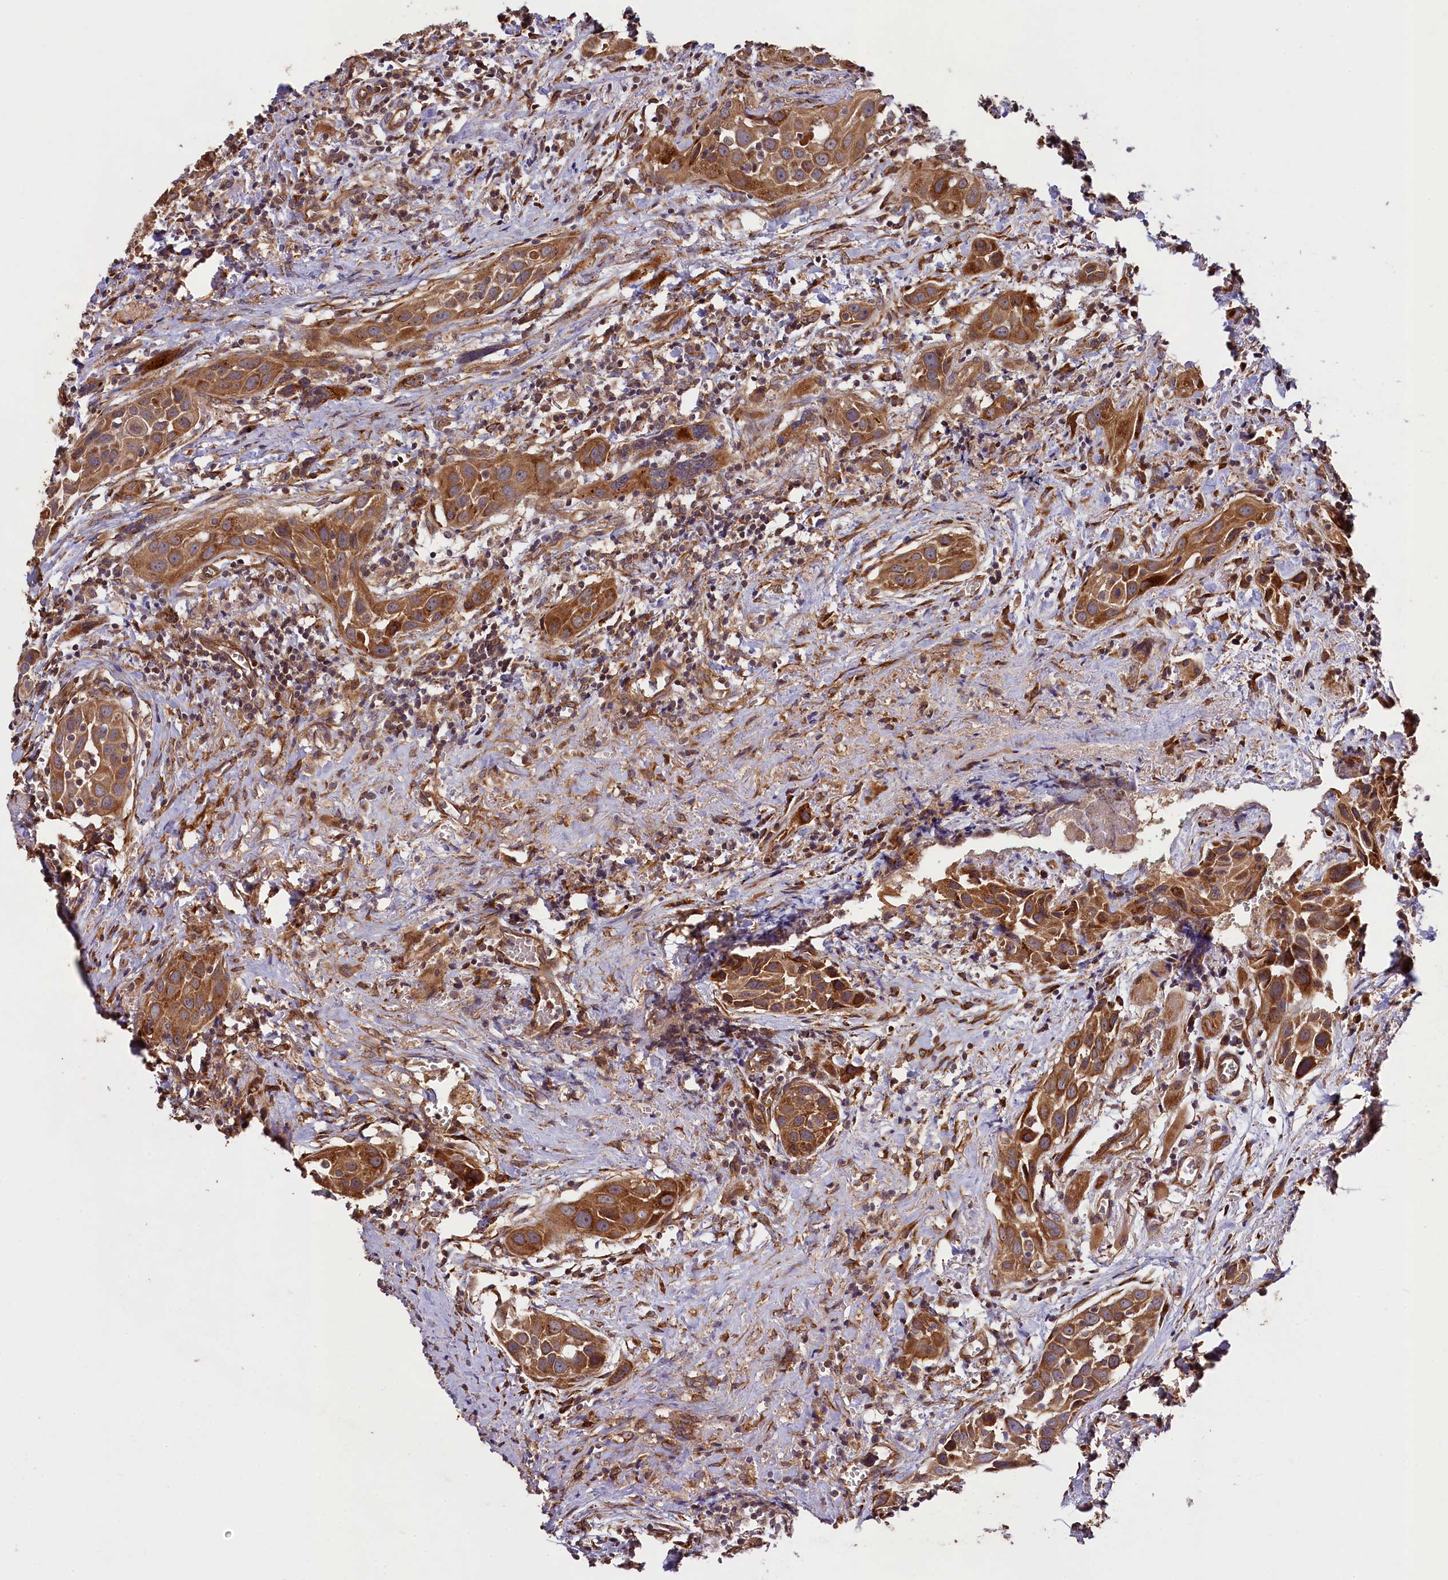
{"staining": {"intensity": "moderate", "quantity": ">75%", "location": "cytoplasmic/membranous"}, "tissue": "head and neck cancer", "cell_type": "Tumor cells", "image_type": "cancer", "snomed": [{"axis": "morphology", "description": "Squamous cell carcinoma, NOS"}, {"axis": "topography", "description": "Oral tissue"}, {"axis": "topography", "description": "Head-Neck"}], "caption": "Immunohistochemistry of human head and neck cancer (squamous cell carcinoma) reveals medium levels of moderate cytoplasmic/membranous expression in about >75% of tumor cells. Using DAB (3,3'-diaminobenzidine) (brown) and hematoxylin (blue) stains, captured at high magnification using brightfield microscopy.", "gene": "CCDC102A", "patient": {"sex": "female", "age": 50}}